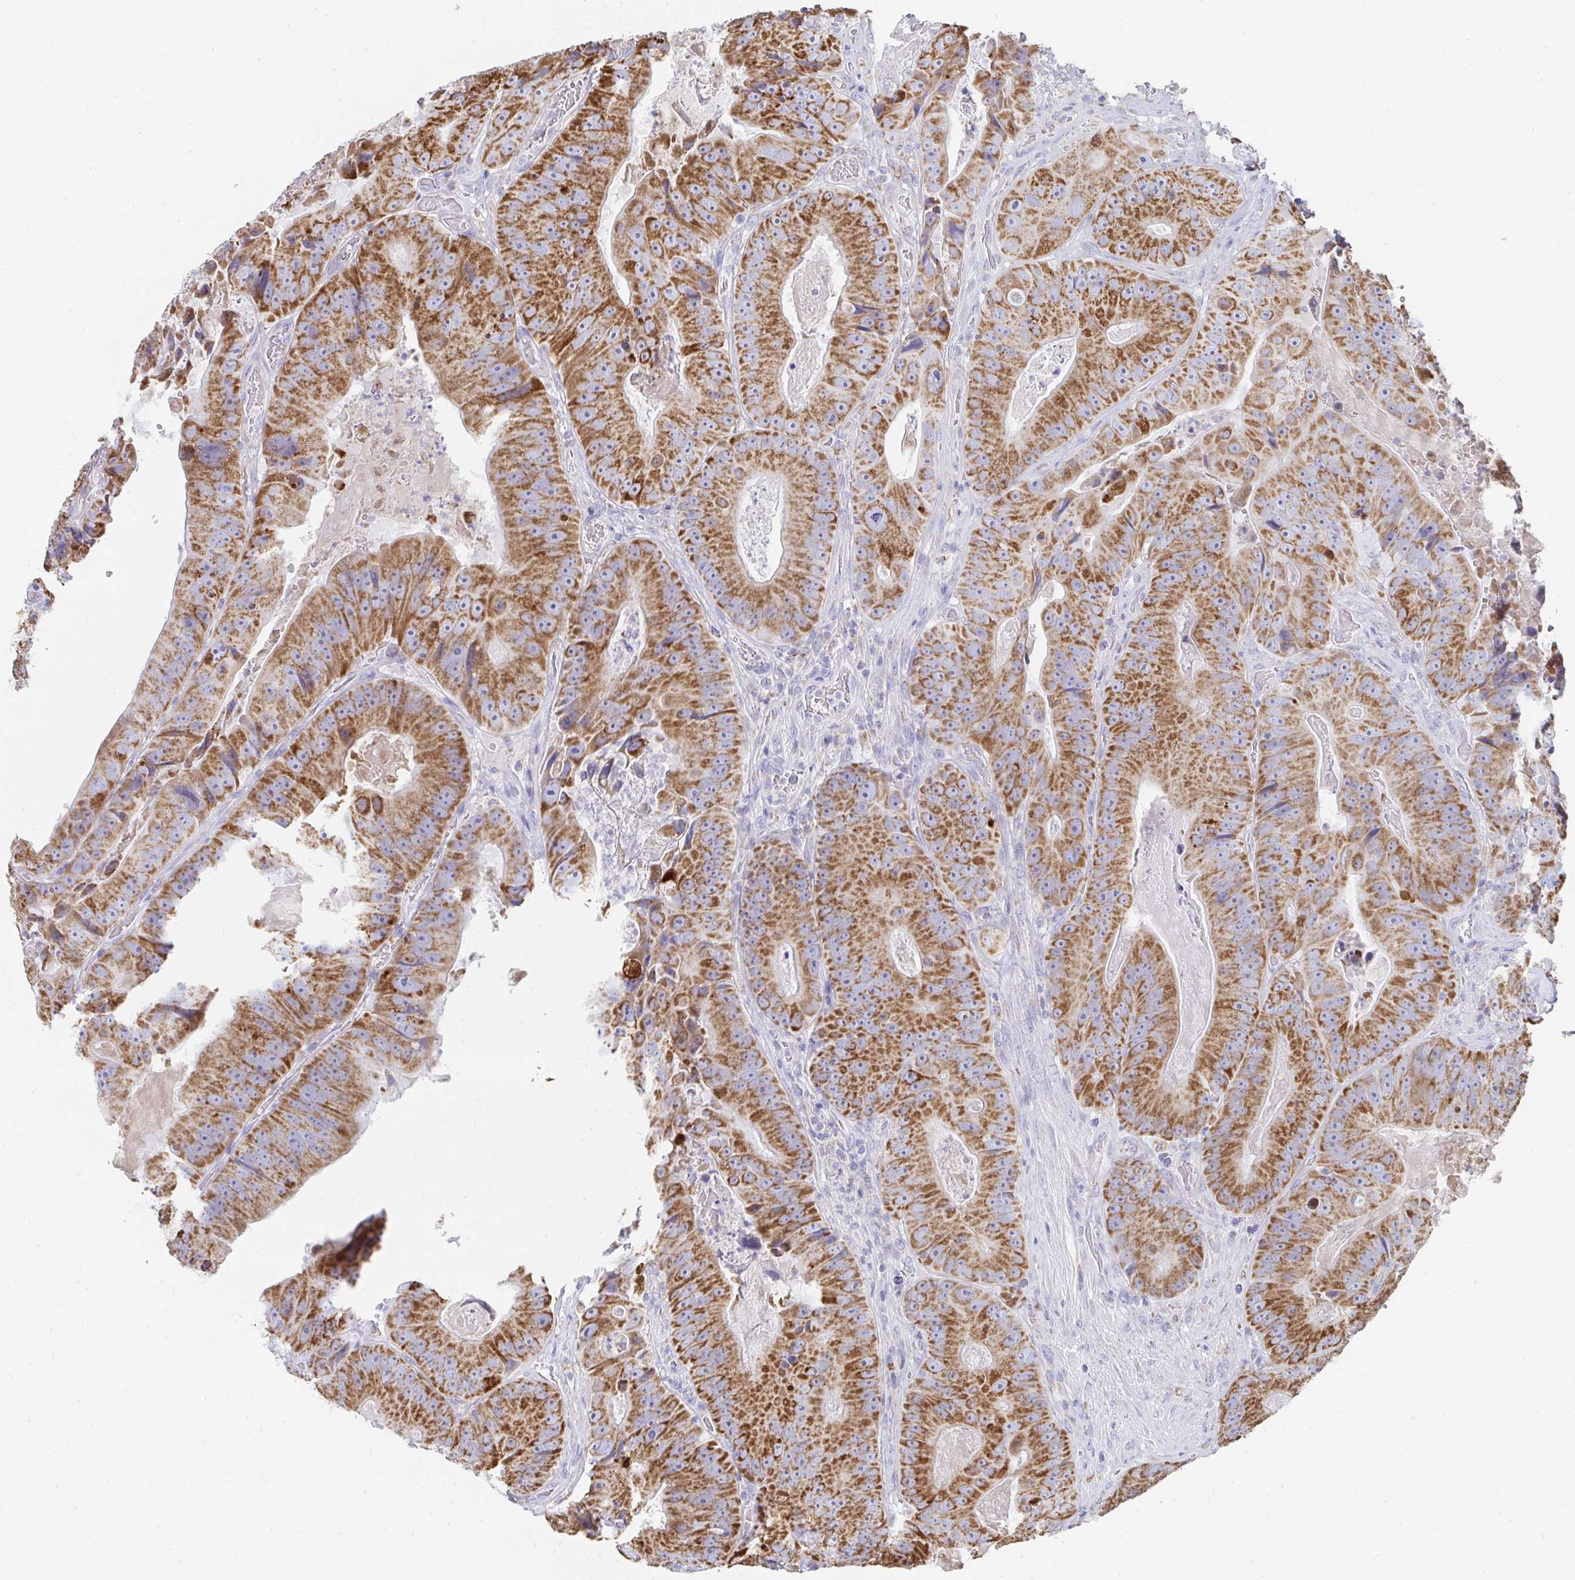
{"staining": {"intensity": "strong", "quantity": ">75%", "location": "cytoplasmic/membranous"}, "tissue": "colorectal cancer", "cell_type": "Tumor cells", "image_type": "cancer", "snomed": [{"axis": "morphology", "description": "Adenocarcinoma, NOS"}, {"axis": "topography", "description": "Colon"}], "caption": "Adenocarcinoma (colorectal) stained for a protein shows strong cytoplasmic/membranous positivity in tumor cells. The staining was performed using DAB (3,3'-diaminobenzidine) to visualize the protein expression in brown, while the nuclei were stained in blue with hematoxylin (Magnification: 20x).", "gene": "AIFM1", "patient": {"sex": "female", "age": 86}}